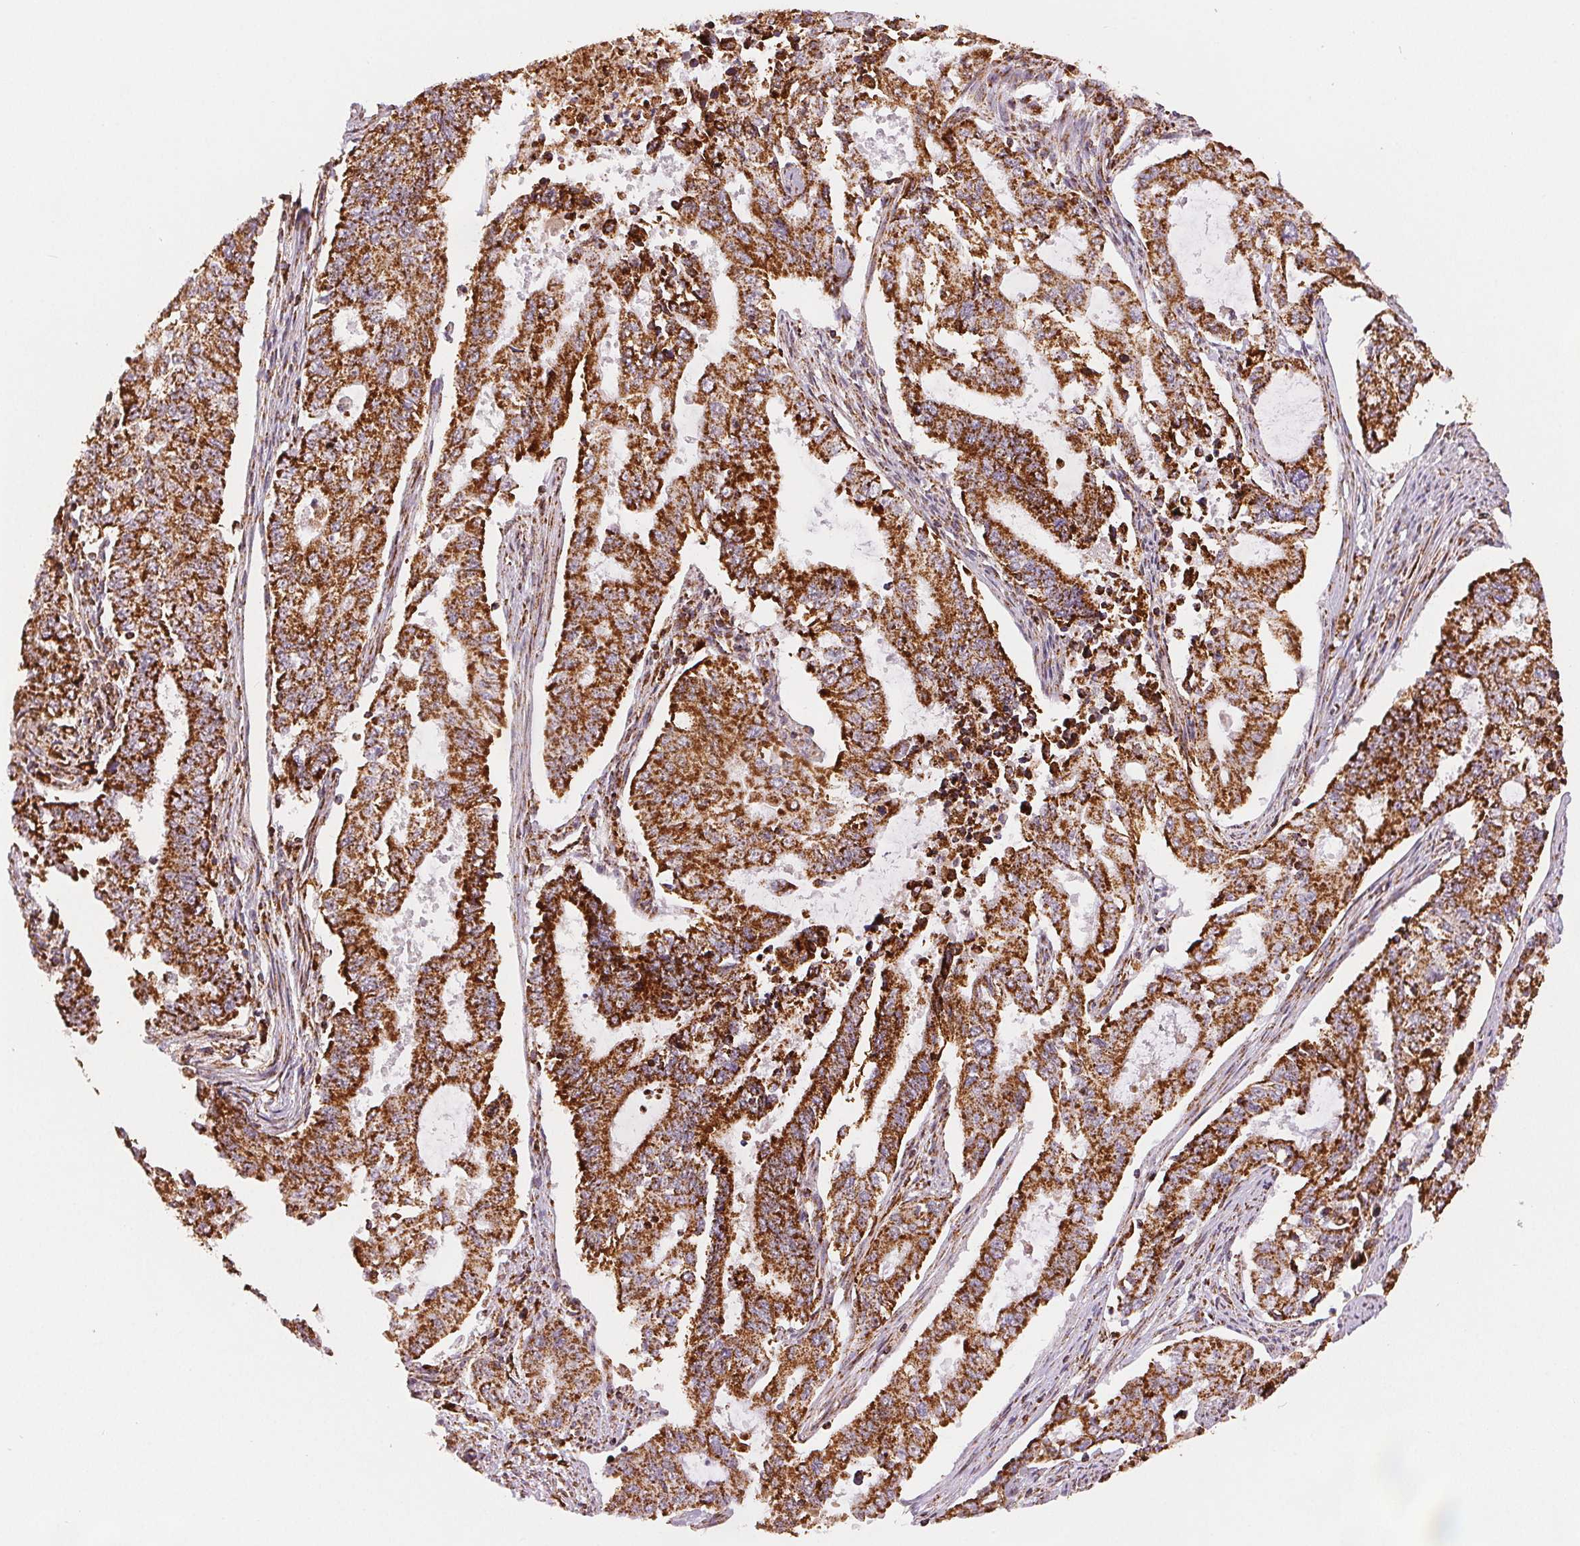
{"staining": {"intensity": "strong", "quantity": ">75%", "location": "cytoplasmic/membranous"}, "tissue": "endometrial cancer", "cell_type": "Tumor cells", "image_type": "cancer", "snomed": [{"axis": "morphology", "description": "Adenocarcinoma, NOS"}, {"axis": "topography", "description": "Uterus"}], "caption": "Protein expression by IHC reveals strong cytoplasmic/membranous positivity in about >75% of tumor cells in adenocarcinoma (endometrial). Nuclei are stained in blue.", "gene": "SDHB", "patient": {"sex": "female", "age": 59}}